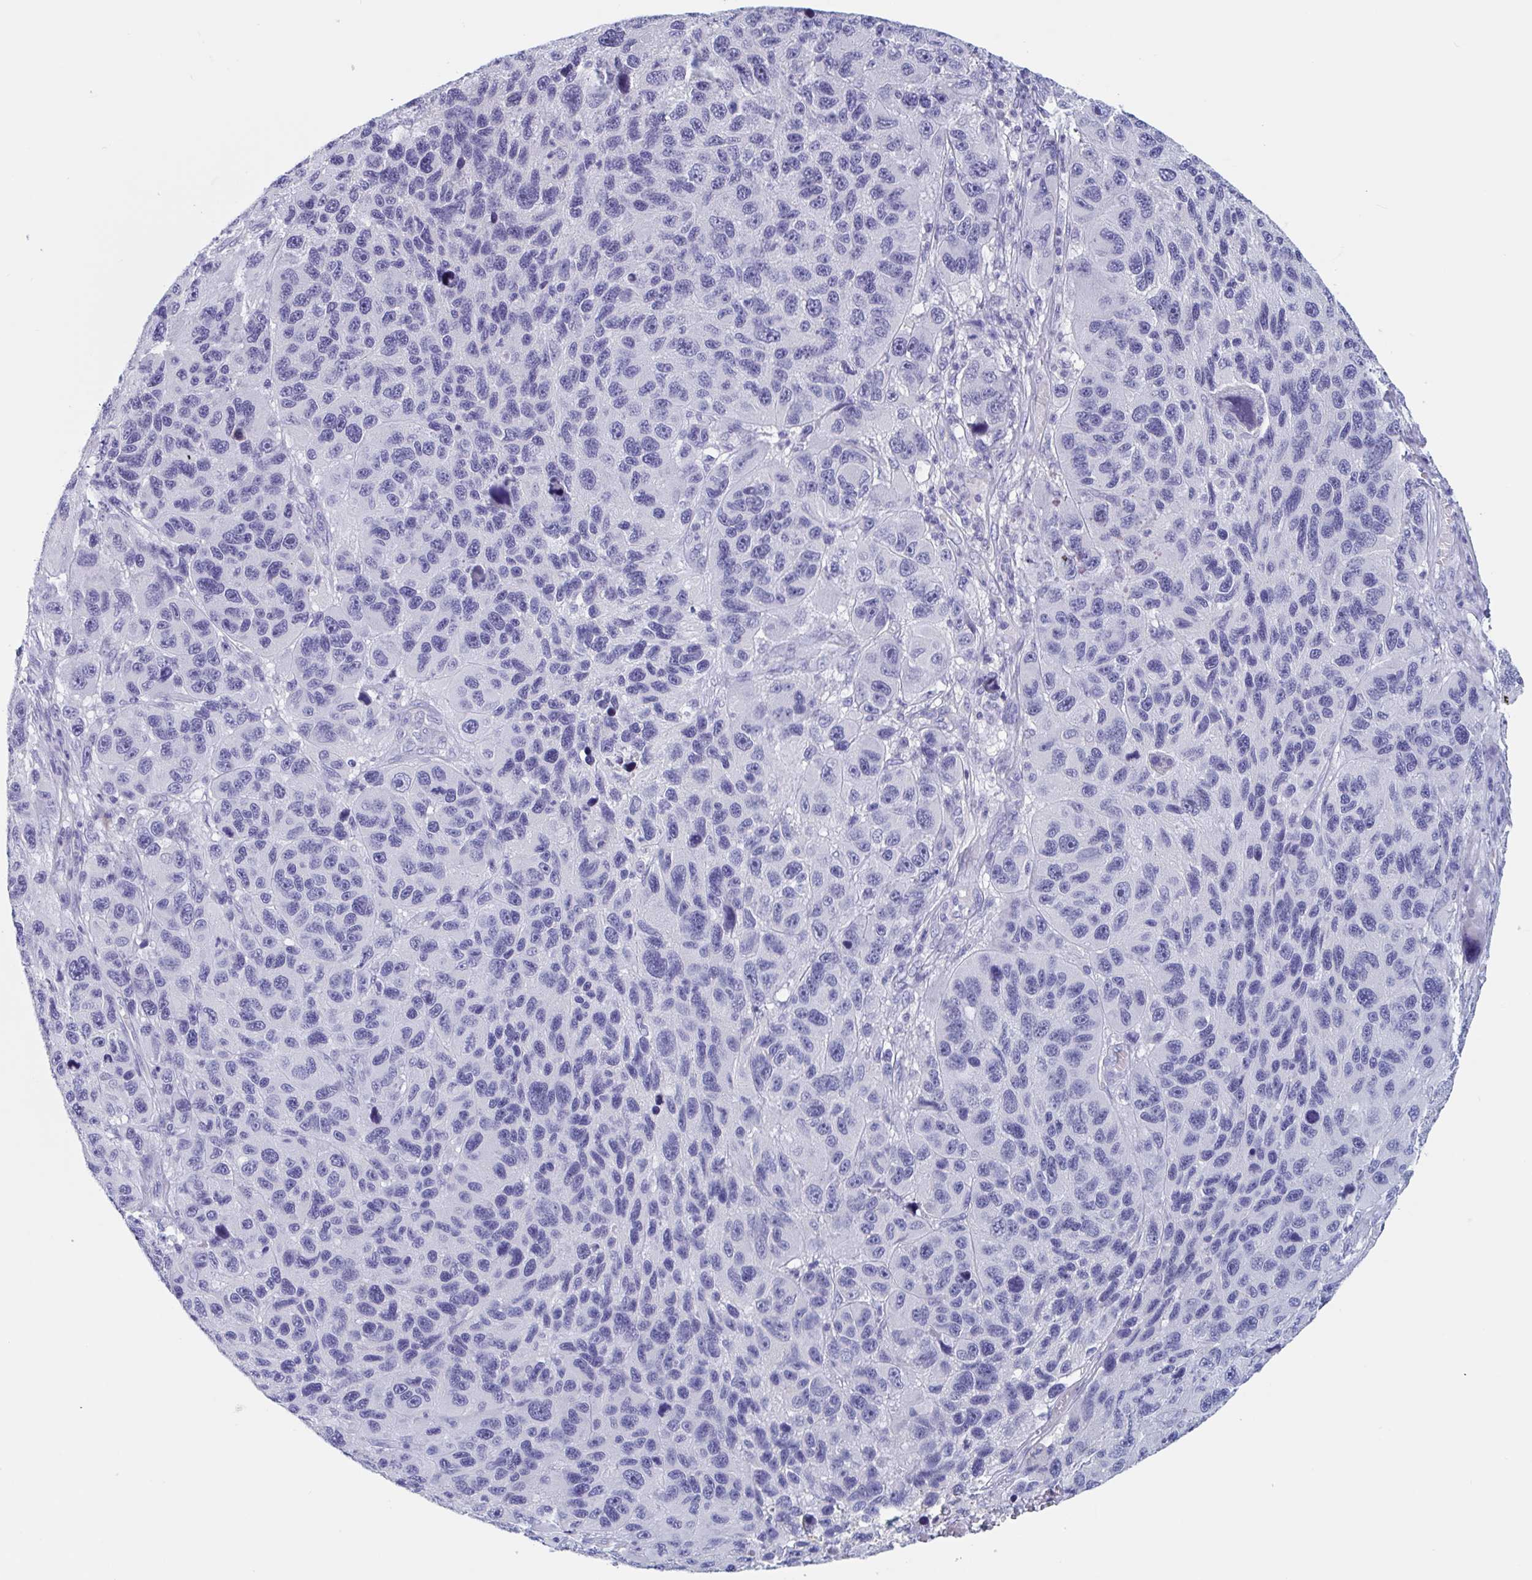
{"staining": {"intensity": "negative", "quantity": "none", "location": "none"}, "tissue": "melanoma", "cell_type": "Tumor cells", "image_type": "cancer", "snomed": [{"axis": "morphology", "description": "Malignant melanoma, NOS"}, {"axis": "topography", "description": "Skin"}], "caption": "DAB immunohistochemical staining of melanoma demonstrates no significant staining in tumor cells.", "gene": "DPEP3", "patient": {"sex": "male", "age": 53}}